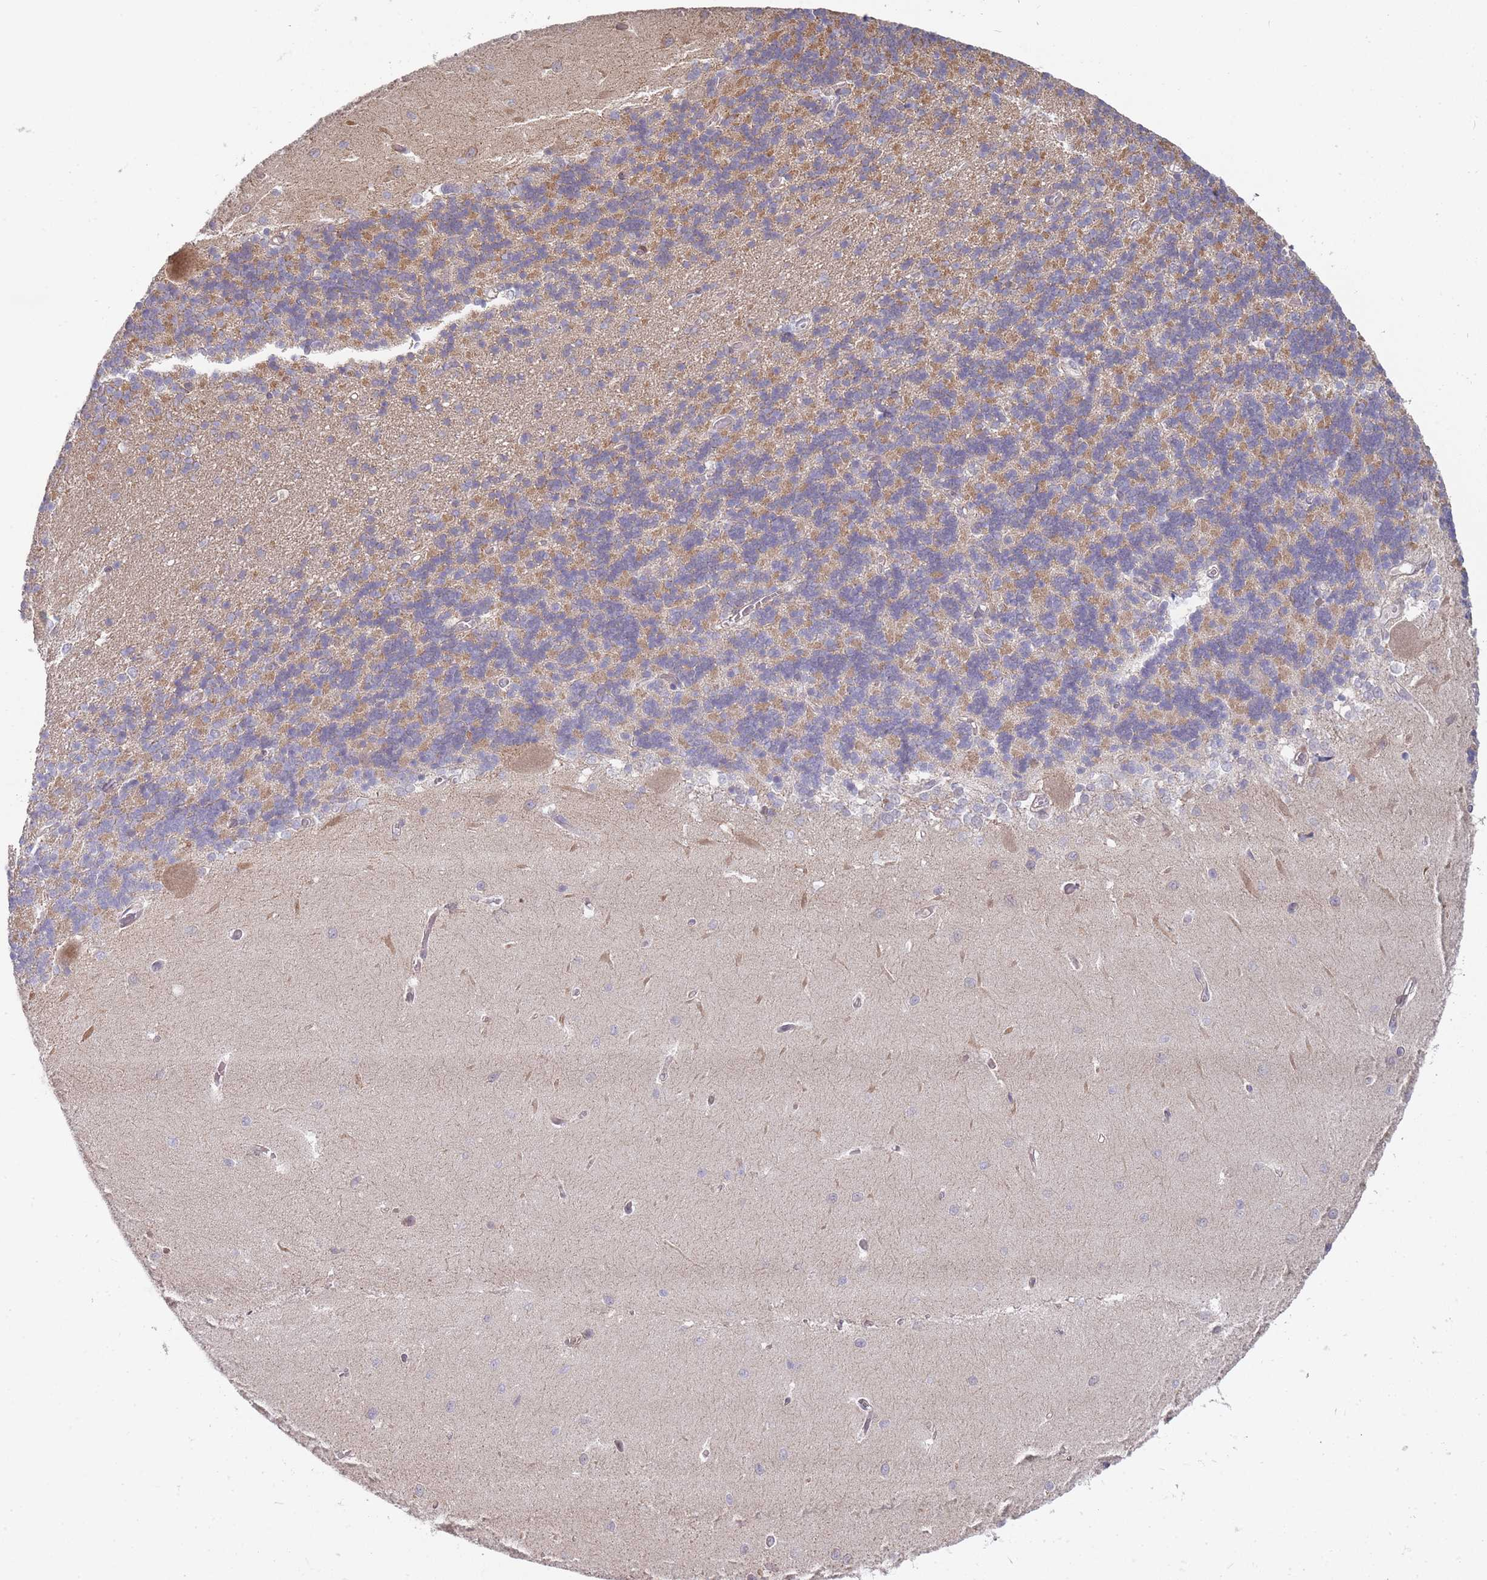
{"staining": {"intensity": "moderate", "quantity": "25%-75%", "location": "cytoplasmic/membranous"}, "tissue": "cerebellum", "cell_type": "Cells in granular layer", "image_type": "normal", "snomed": [{"axis": "morphology", "description": "Normal tissue, NOS"}, {"axis": "topography", "description": "Cerebellum"}], "caption": "This micrograph exhibits unremarkable cerebellum stained with immunohistochemistry to label a protein in brown. The cytoplasmic/membranous of cells in granular layer show moderate positivity for the protein. Nuclei are counter-stained blue.", "gene": "TRIM26", "patient": {"sex": "male", "age": 37}}